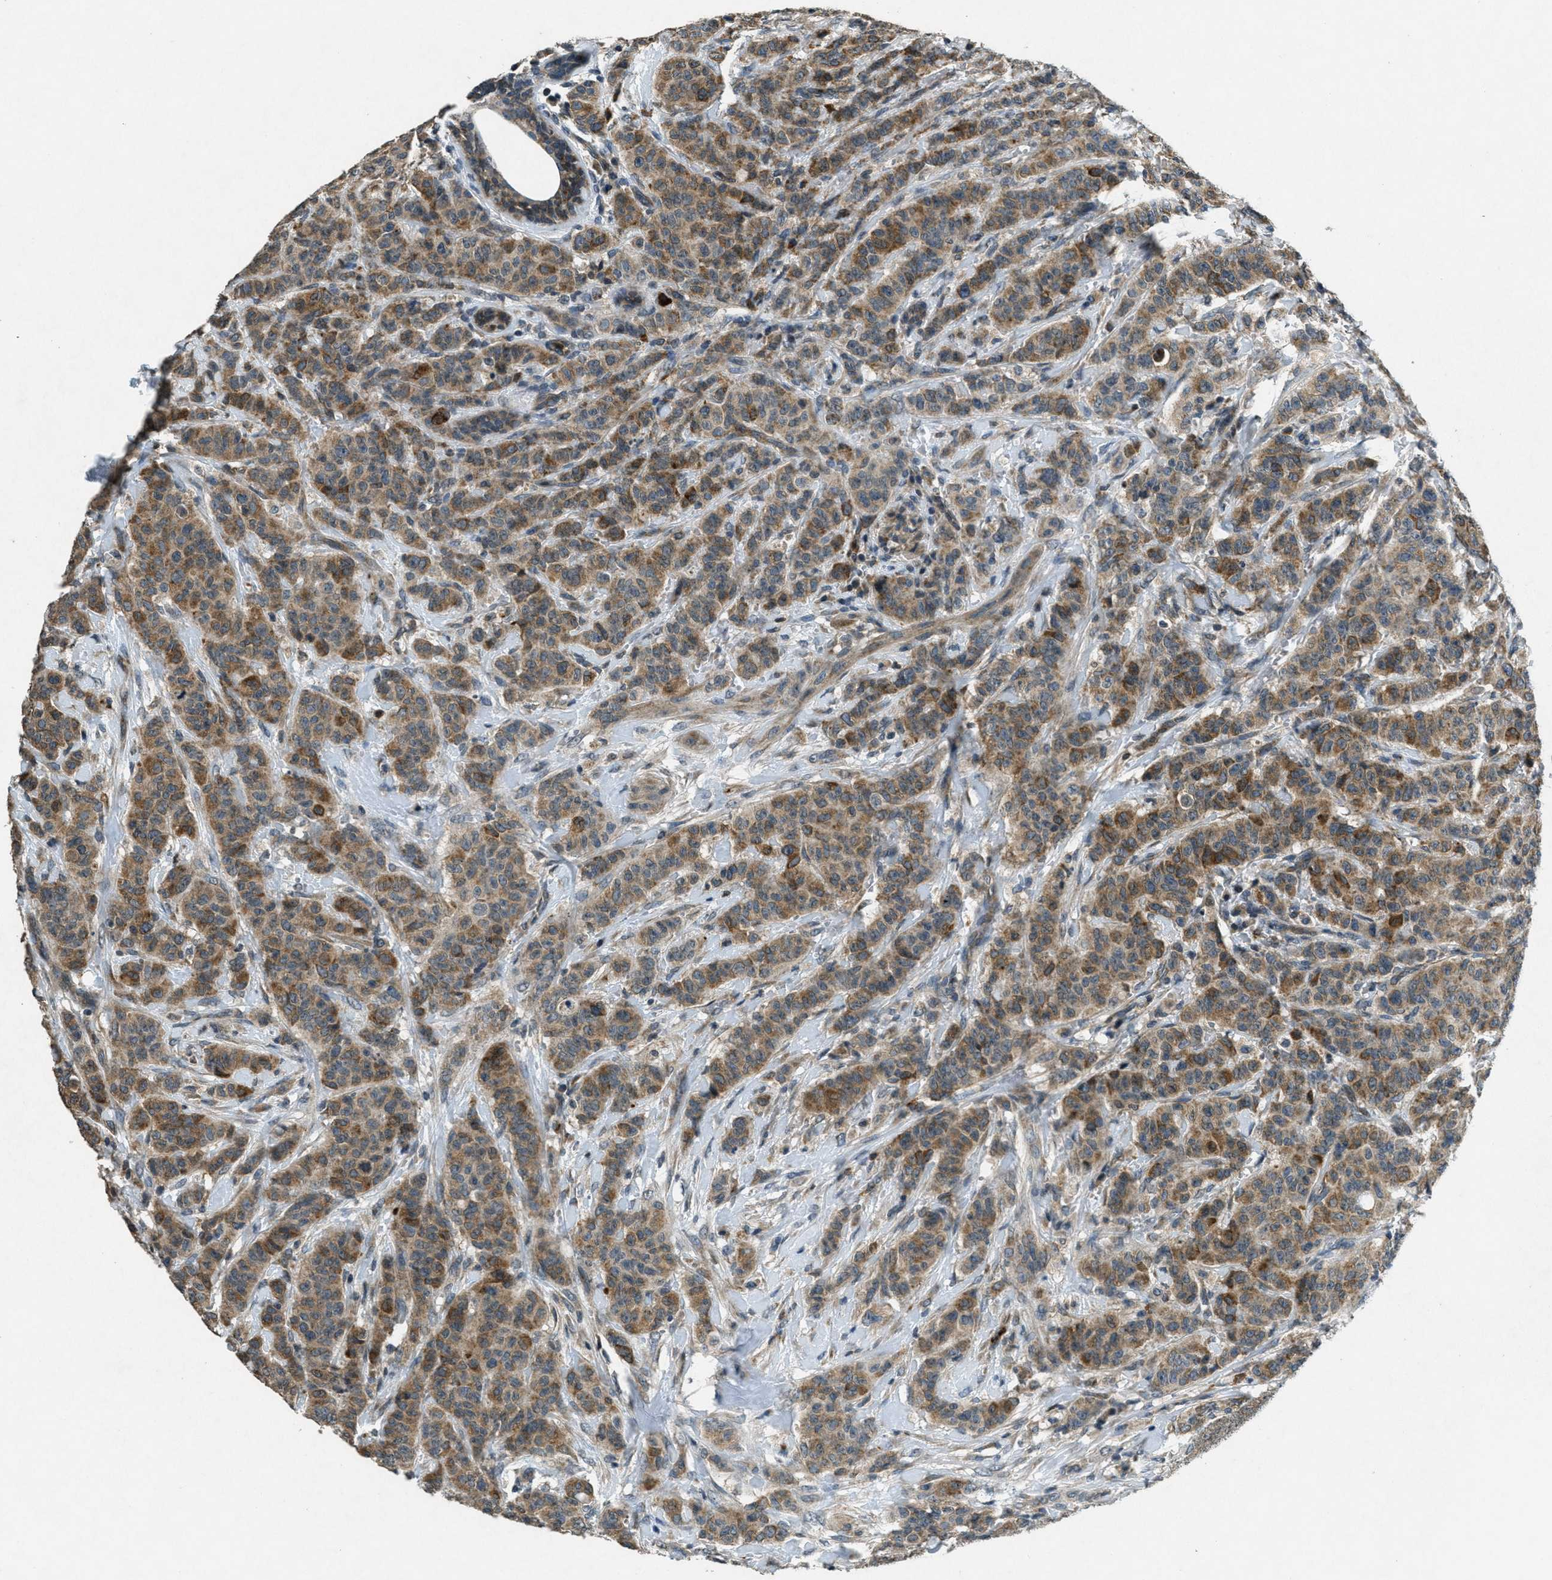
{"staining": {"intensity": "moderate", "quantity": ">75%", "location": "cytoplasmic/membranous"}, "tissue": "breast cancer", "cell_type": "Tumor cells", "image_type": "cancer", "snomed": [{"axis": "morphology", "description": "Normal tissue, NOS"}, {"axis": "morphology", "description": "Duct carcinoma"}, {"axis": "topography", "description": "Breast"}], "caption": "An immunohistochemistry histopathology image of neoplastic tissue is shown. Protein staining in brown highlights moderate cytoplasmic/membranous positivity in breast invasive ductal carcinoma within tumor cells.", "gene": "RAB3D", "patient": {"sex": "female", "age": 40}}